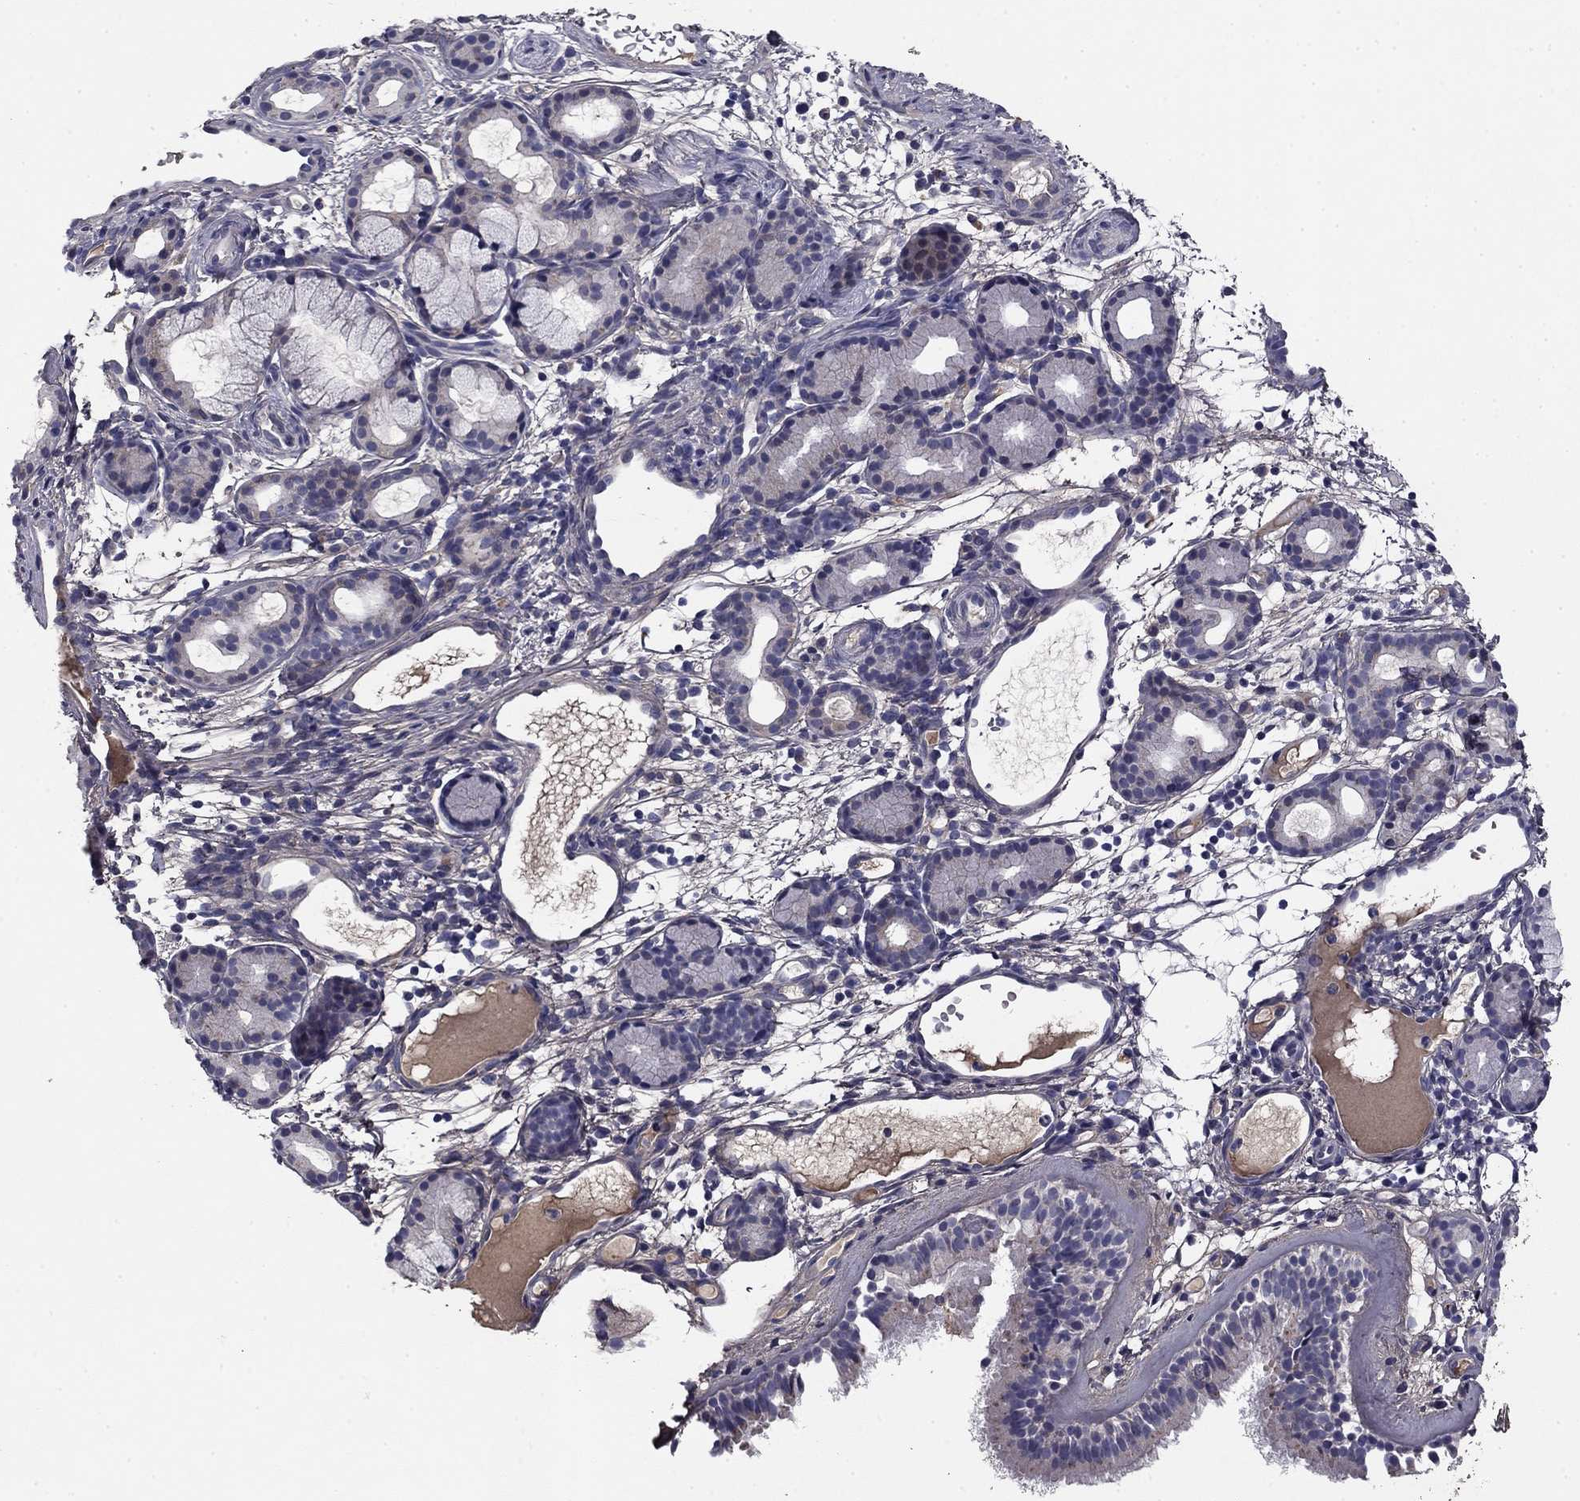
{"staining": {"intensity": "negative", "quantity": "none", "location": "none"}, "tissue": "nasopharynx", "cell_type": "Respiratory epithelial cells", "image_type": "normal", "snomed": [{"axis": "morphology", "description": "Normal tissue, NOS"}, {"axis": "topography", "description": "Nasopharynx"}], "caption": "This is a image of immunohistochemistry (IHC) staining of benign nasopharynx, which shows no positivity in respiratory epithelial cells. (DAB (3,3'-diaminobenzidine) immunohistochemistry (IHC) with hematoxylin counter stain).", "gene": "COL2A1", "patient": {"sex": "female", "age": 81}}